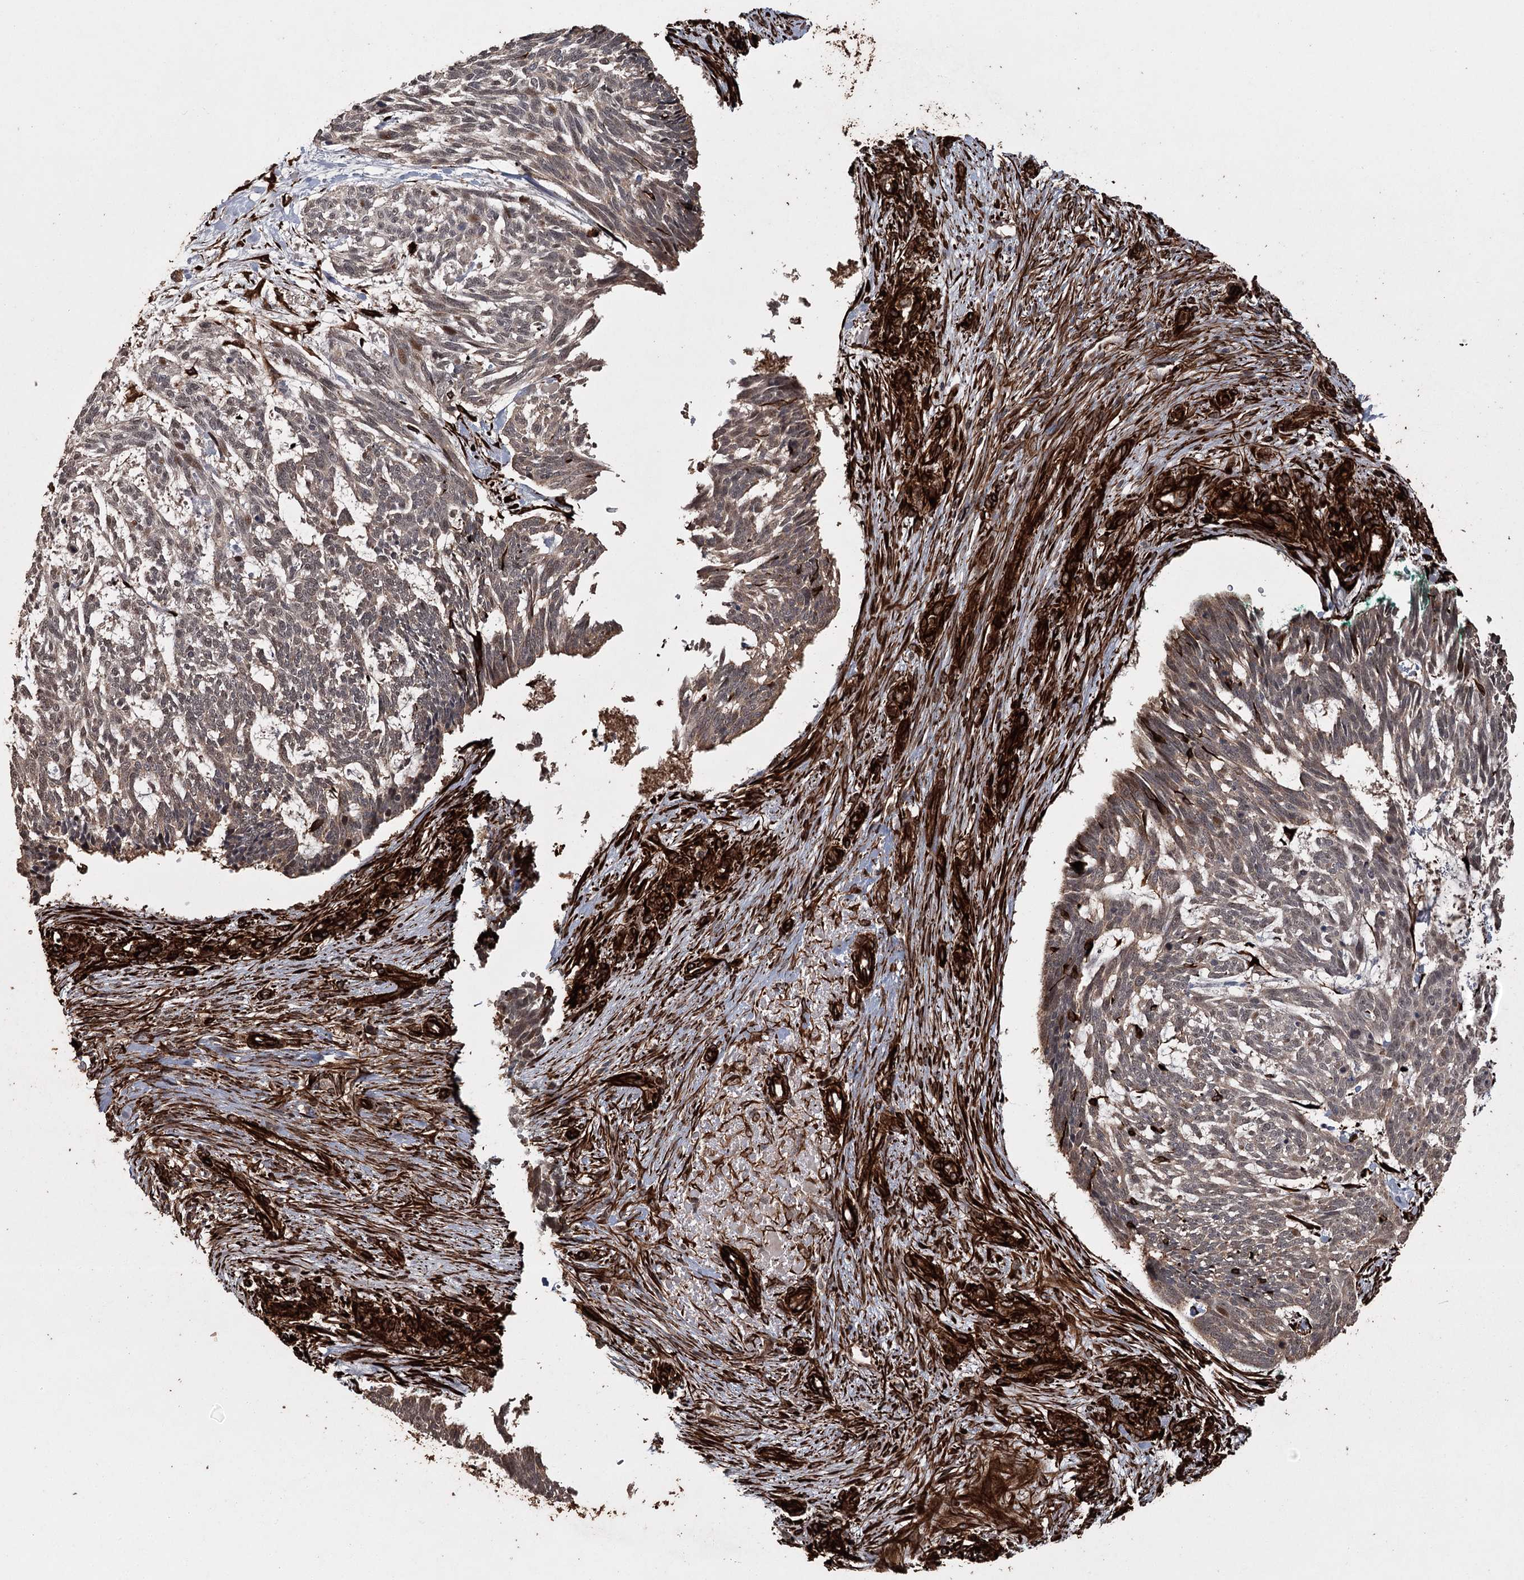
{"staining": {"intensity": "weak", "quantity": ">75%", "location": "cytoplasmic/membranous"}, "tissue": "skin cancer", "cell_type": "Tumor cells", "image_type": "cancer", "snomed": [{"axis": "morphology", "description": "Basal cell carcinoma"}, {"axis": "topography", "description": "Skin"}], "caption": "IHC of human basal cell carcinoma (skin) exhibits low levels of weak cytoplasmic/membranous staining in approximately >75% of tumor cells. (Stains: DAB in brown, nuclei in blue, Microscopy: brightfield microscopy at high magnification).", "gene": "RPAP3", "patient": {"sex": "male", "age": 88}}